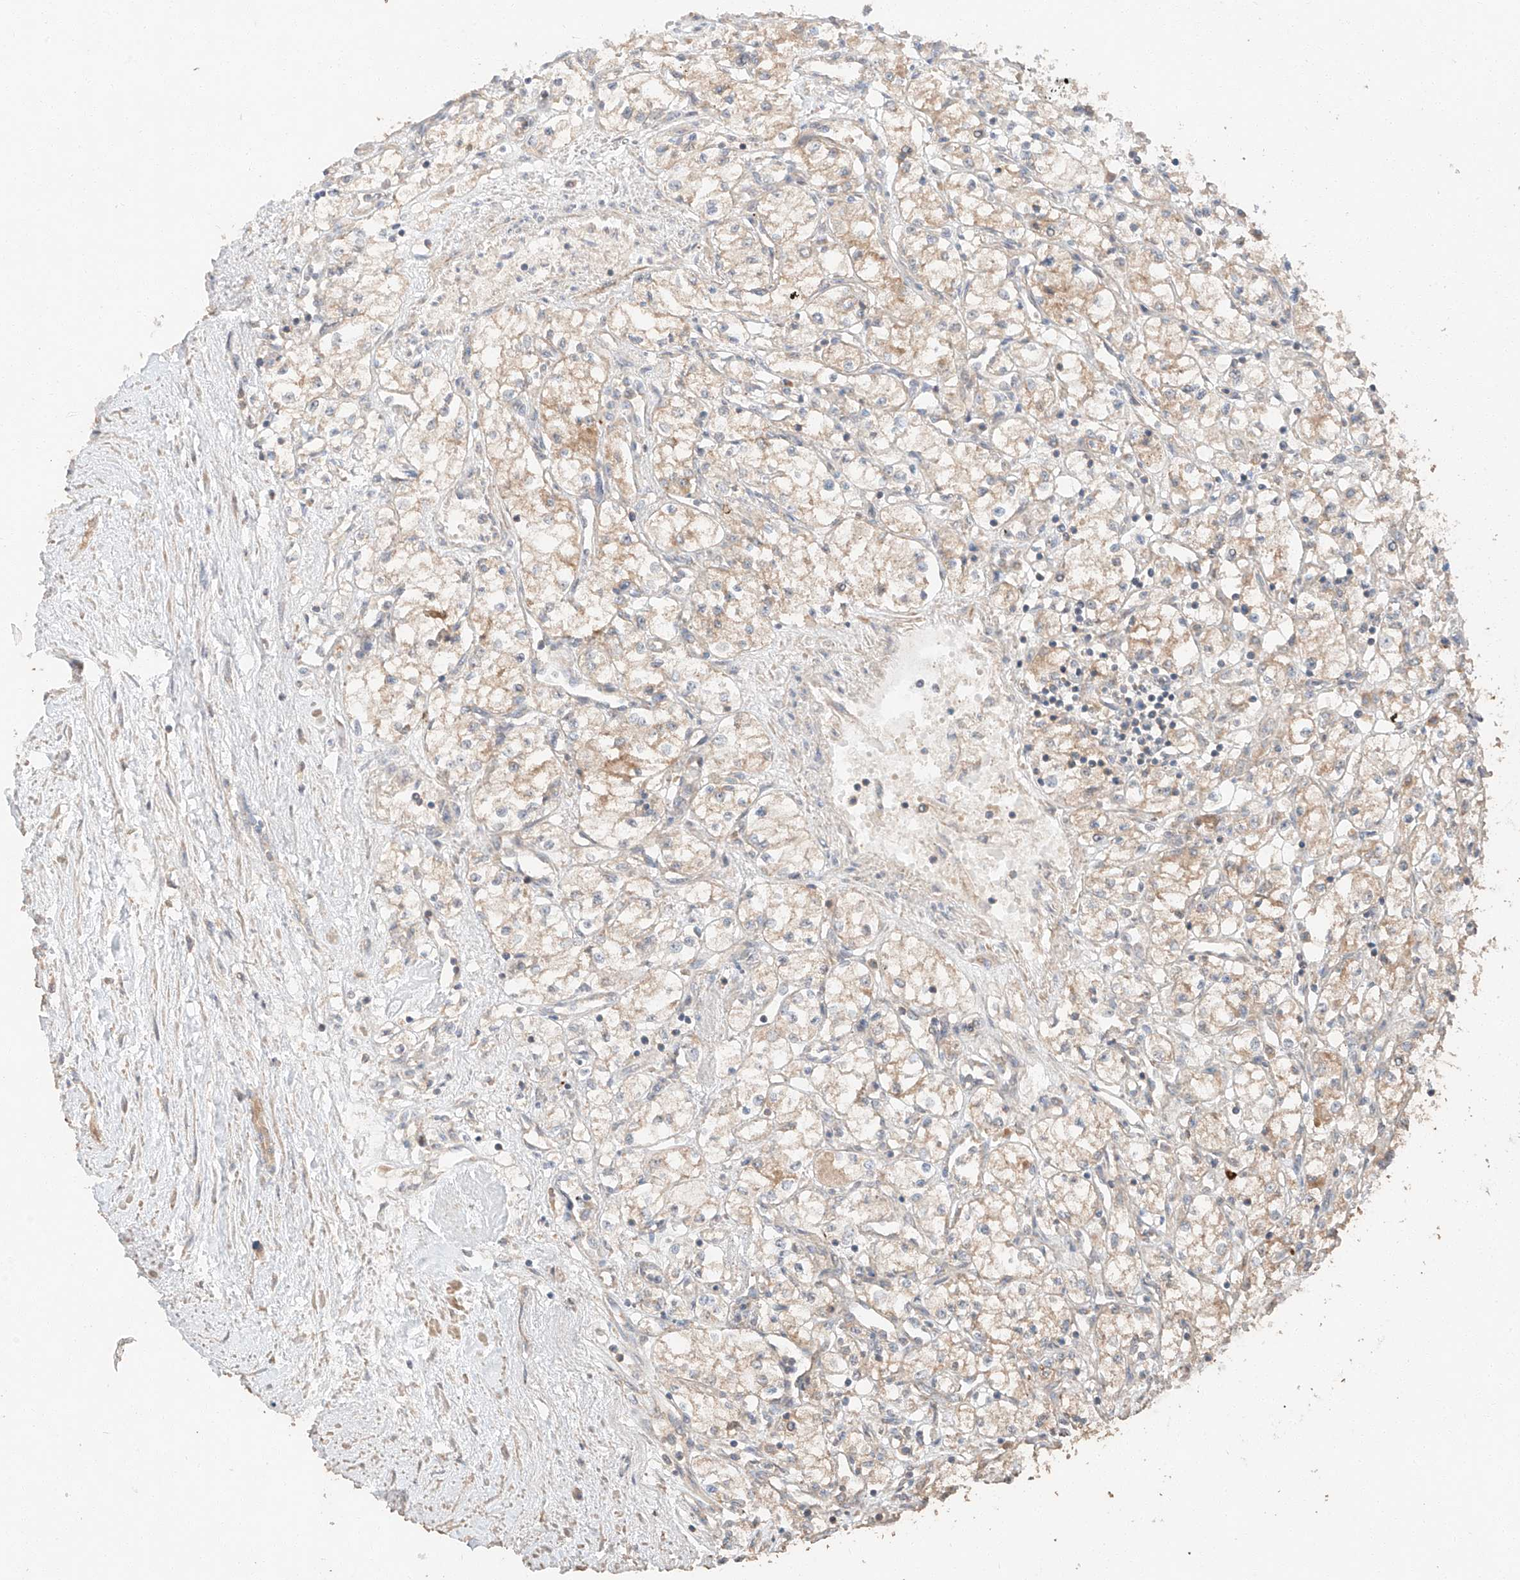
{"staining": {"intensity": "weak", "quantity": ">75%", "location": "cytoplasmic/membranous"}, "tissue": "renal cancer", "cell_type": "Tumor cells", "image_type": "cancer", "snomed": [{"axis": "morphology", "description": "Adenocarcinoma, NOS"}, {"axis": "topography", "description": "Kidney"}], "caption": "Immunohistochemistry (IHC) image of neoplastic tissue: human renal cancer stained using immunohistochemistry (IHC) reveals low levels of weak protein expression localized specifically in the cytoplasmic/membranous of tumor cells, appearing as a cytoplasmic/membranous brown color.", "gene": "XPNPEP1", "patient": {"sex": "male", "age": 59}}